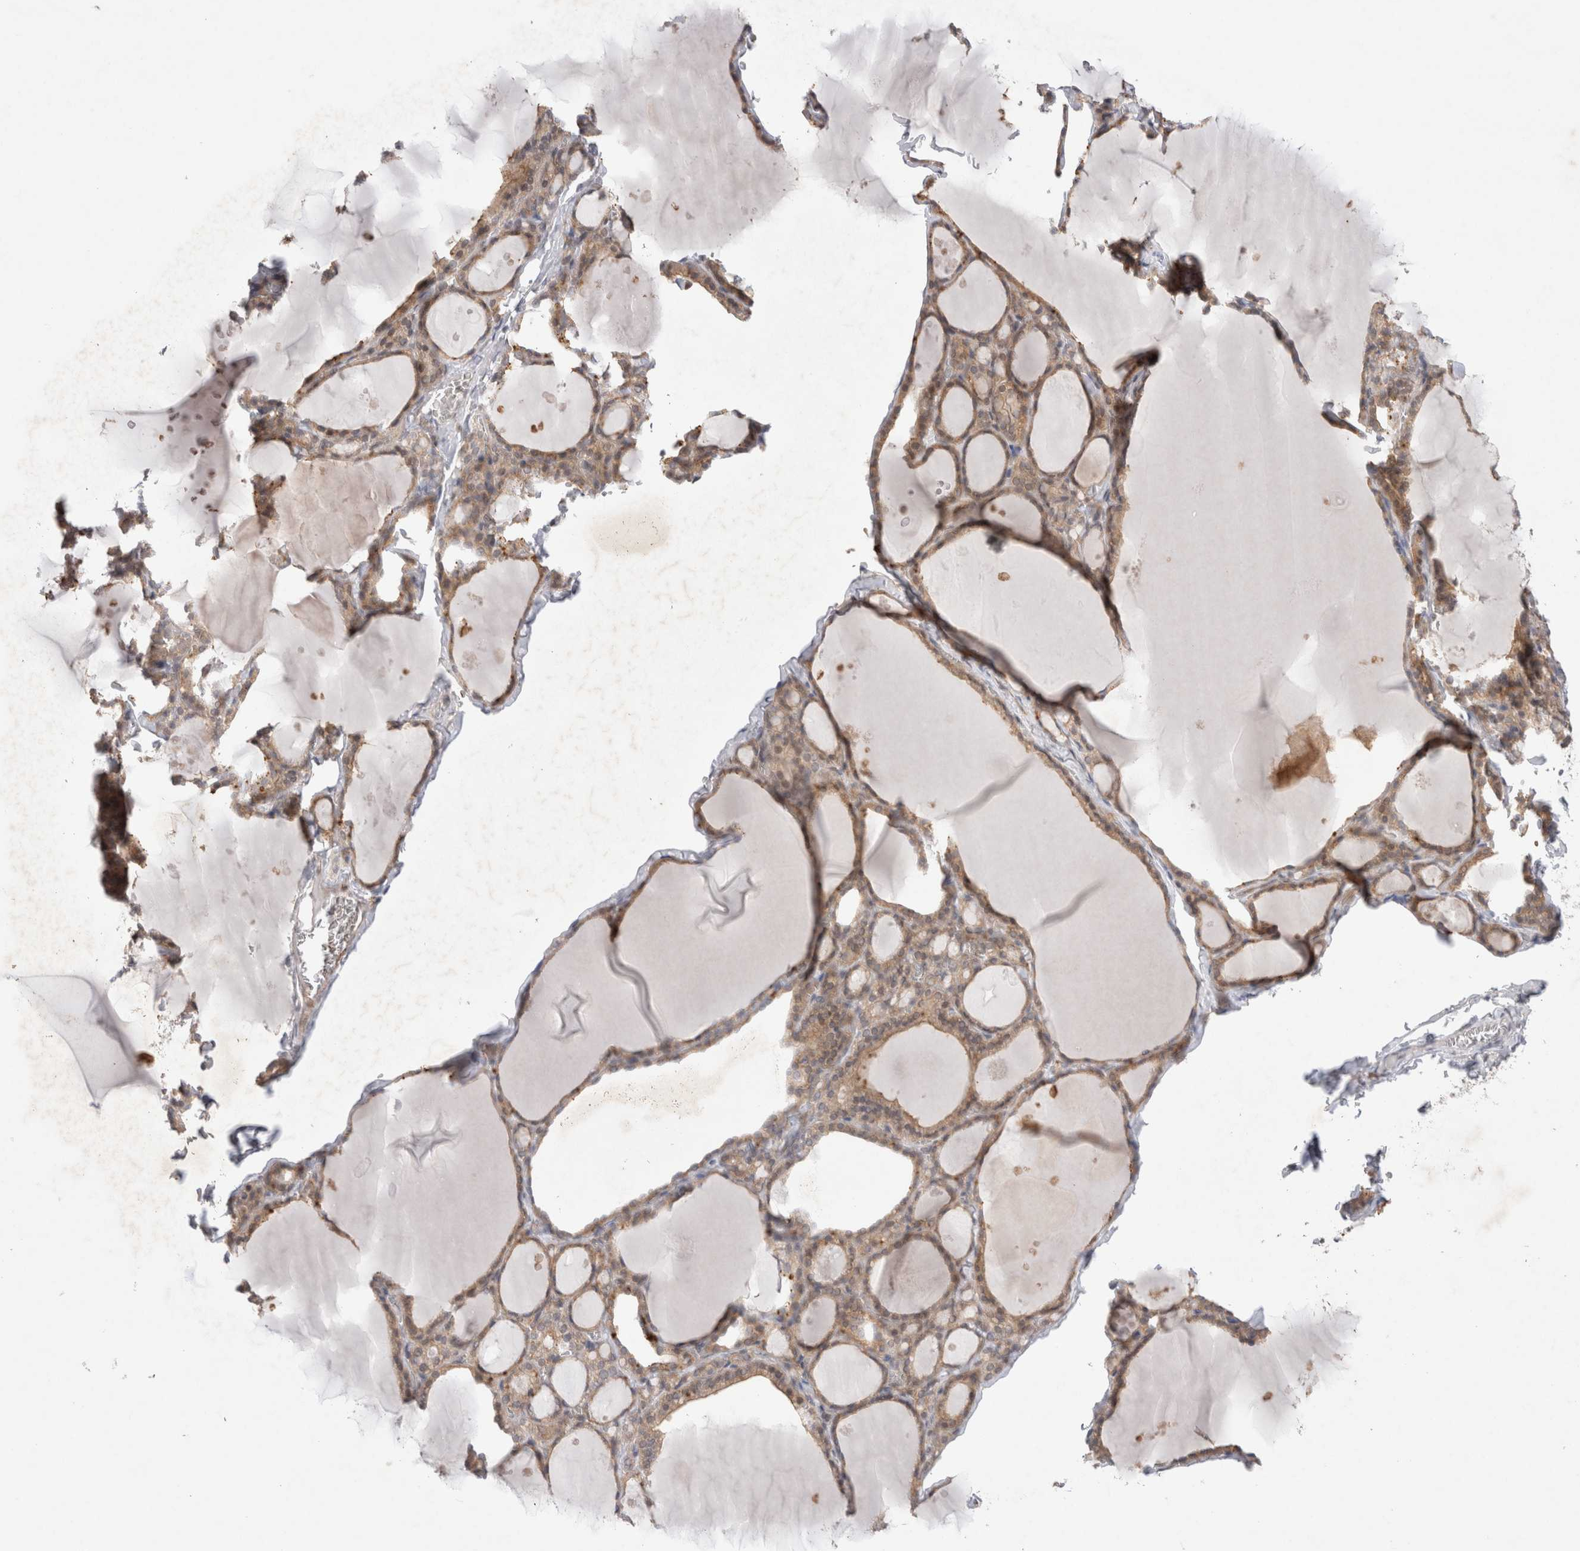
{"staining": {"intensity": "moderate", "quantity": ">75%", "location": "cytoplasmic/membranous"}, "tissue": "thyroid gland", "cell_type": "Glandular cells", "image_type": "normal", "snomed": [{"axis": "morphology", "description": "Normal tissue, NOS"}, {"axis": "topography", "description": "Thyroid gland"}], "caption": "Protein expression analysis of unremarkable human thyroid gland reveals moderate cytoplasmic/membranous positivity in approximately >75% of glandular cells.", "gene": "EIF3E", "patient": {"sex": "male", "age": 56}}